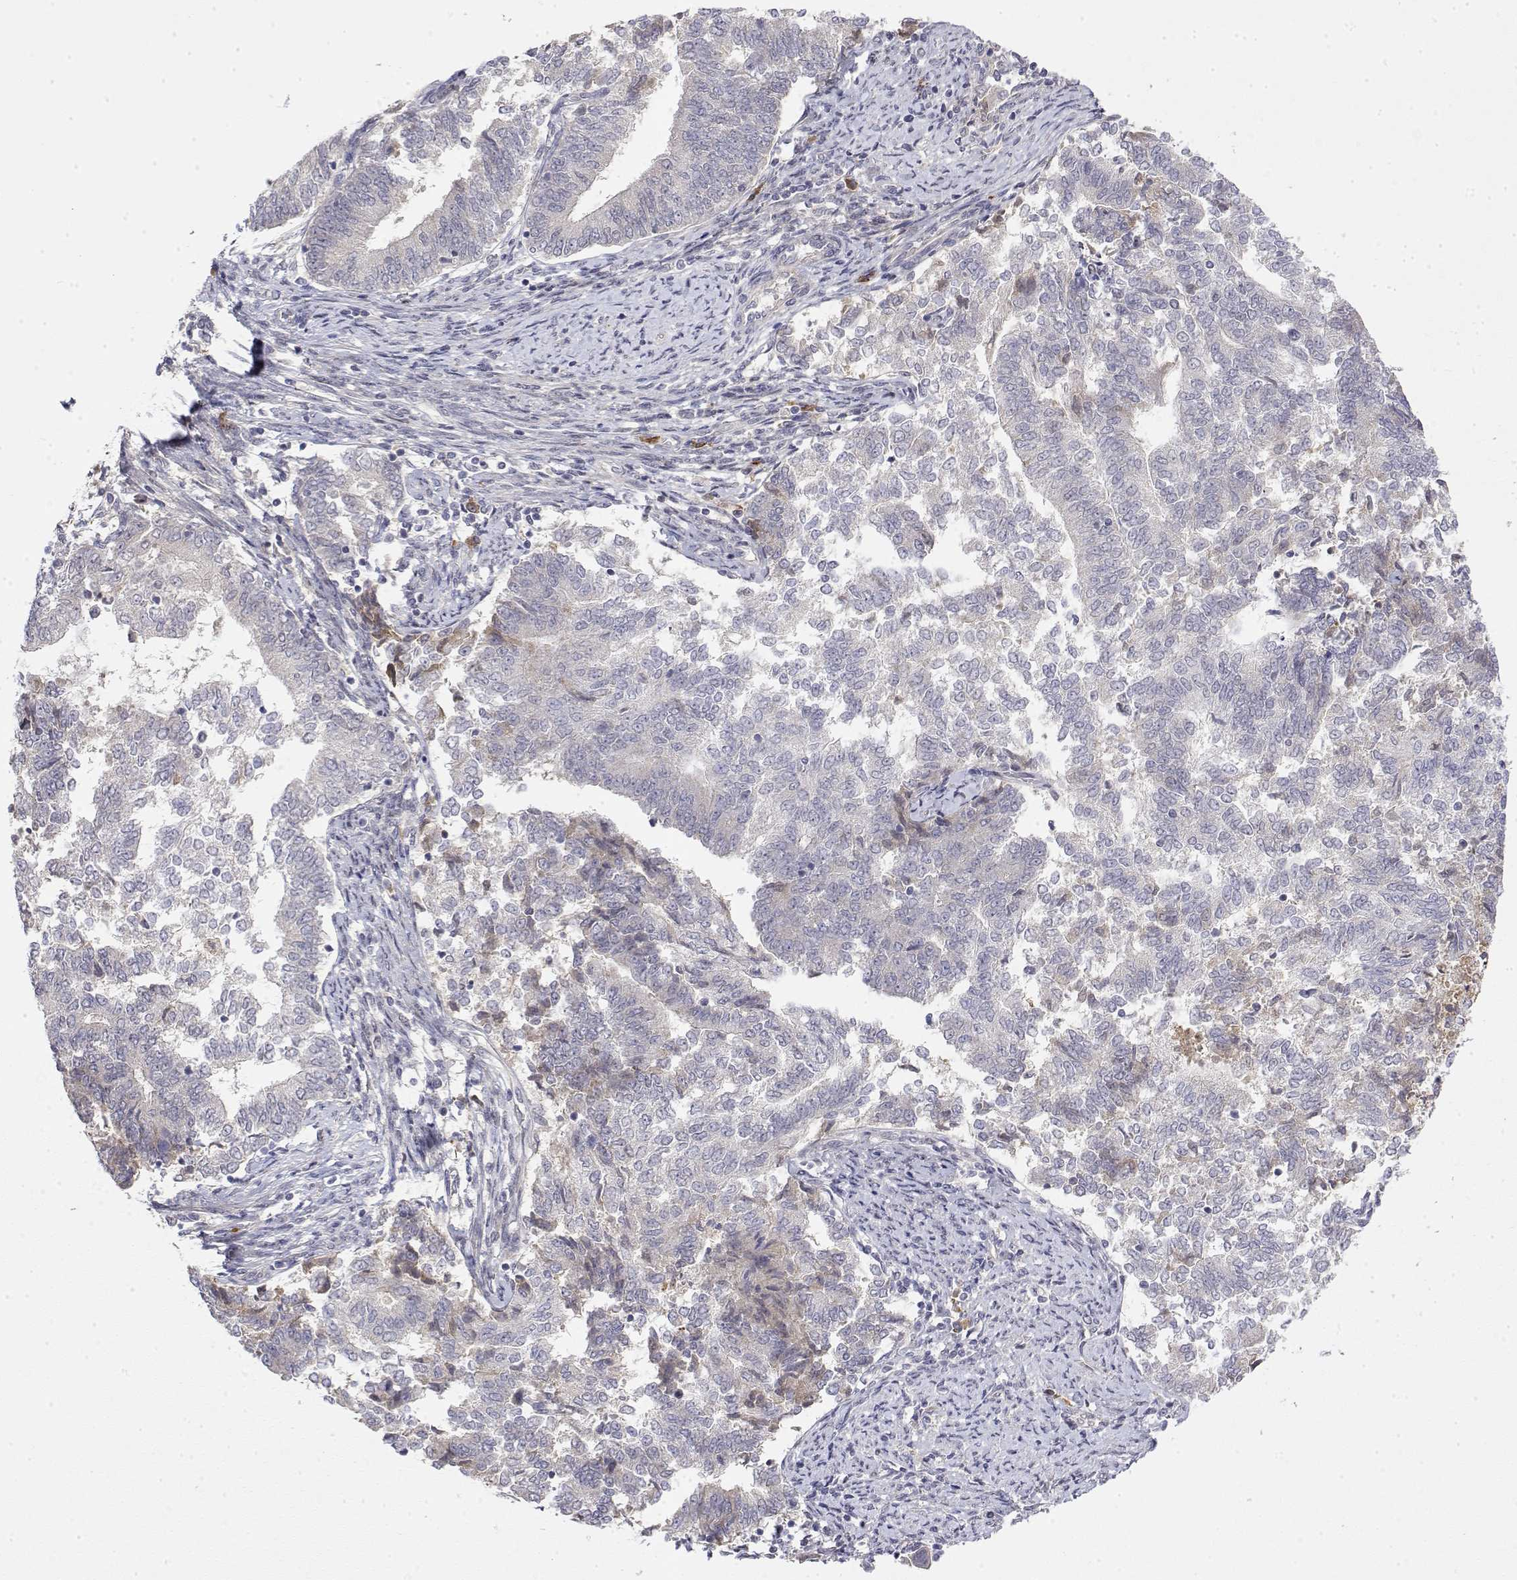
{"staining": {"intensity": "weak", "quantity": "<25%", "location": "cytoplasmic/membranous"}, "tissue": "endometrial cancer", "cell_type": "Tumor cells", "image_type": "cancer", "snomed": [{"axis": "morphology", "description": "Adenocarcinoma, NOS"}, {"axis": "topography", "description": "Endometrium"}], "caption": "Human endometrial adenocarcinoma stained for a protein using IHC shows no staining in tumor cells.", "gene": "IGFBP4", "patient": {"sex": "female", "age": 65}}